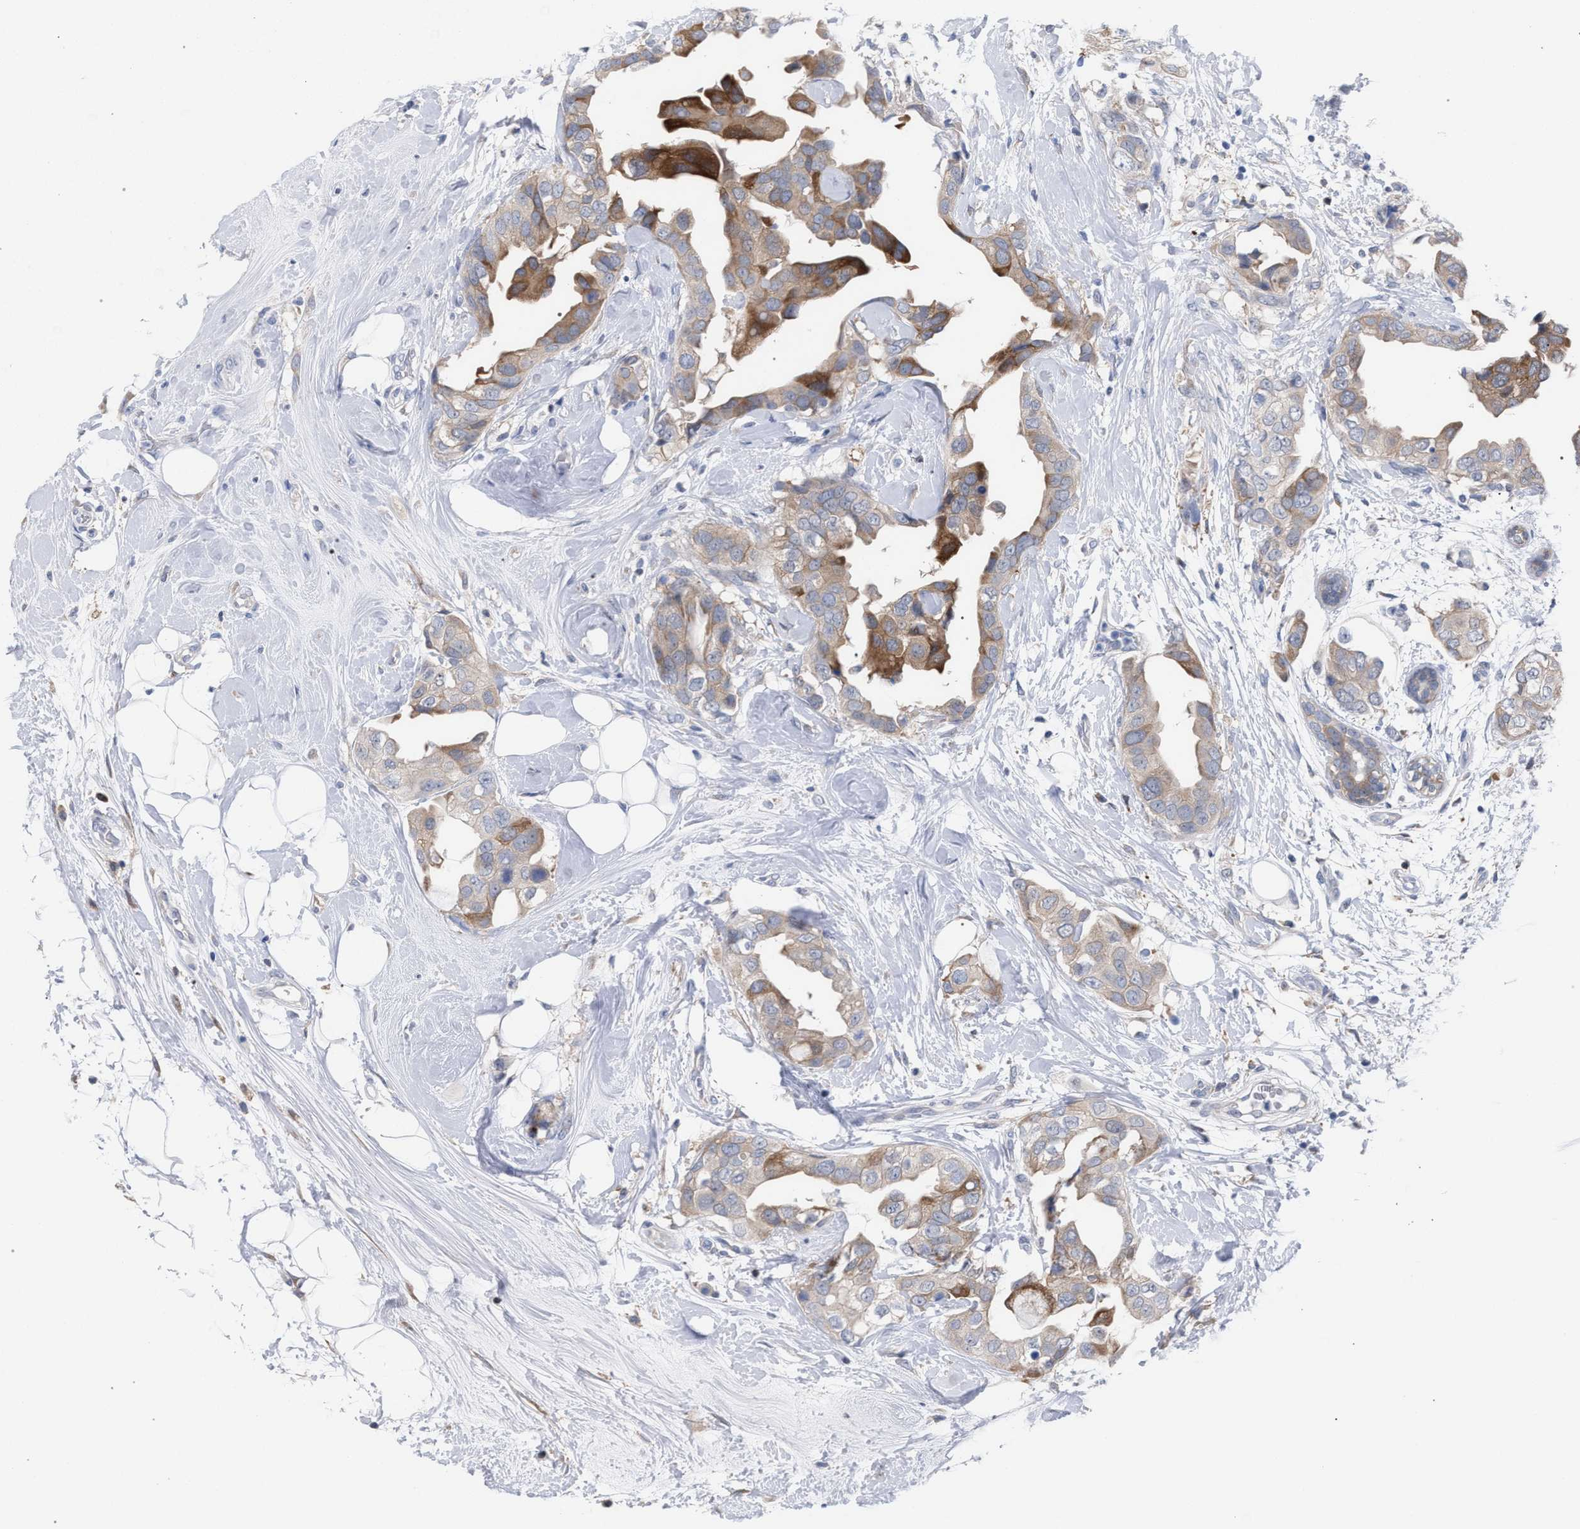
{"staining": {"intensity": "moderate", "quantity": ">75%", "location": "cytoplasmic/membranous"}, "tissue": "breast cancer", "cell_type": "Tumor cells", "image_type": "cancer", "snomed": [{"axis": "morphology", "description": "Duct carcinoma"}, {"axis": "topography", "description": "Breast"}], "caption": "Invasive ductal carcinoma (breast) was stained to show a protein in brown. There is medium levels of moderate cytoplasmic/membranous expression in approximately >75% of tumor cells.", "gene": "FHOD3", "patient": {"sex": "female", "age": 40}}